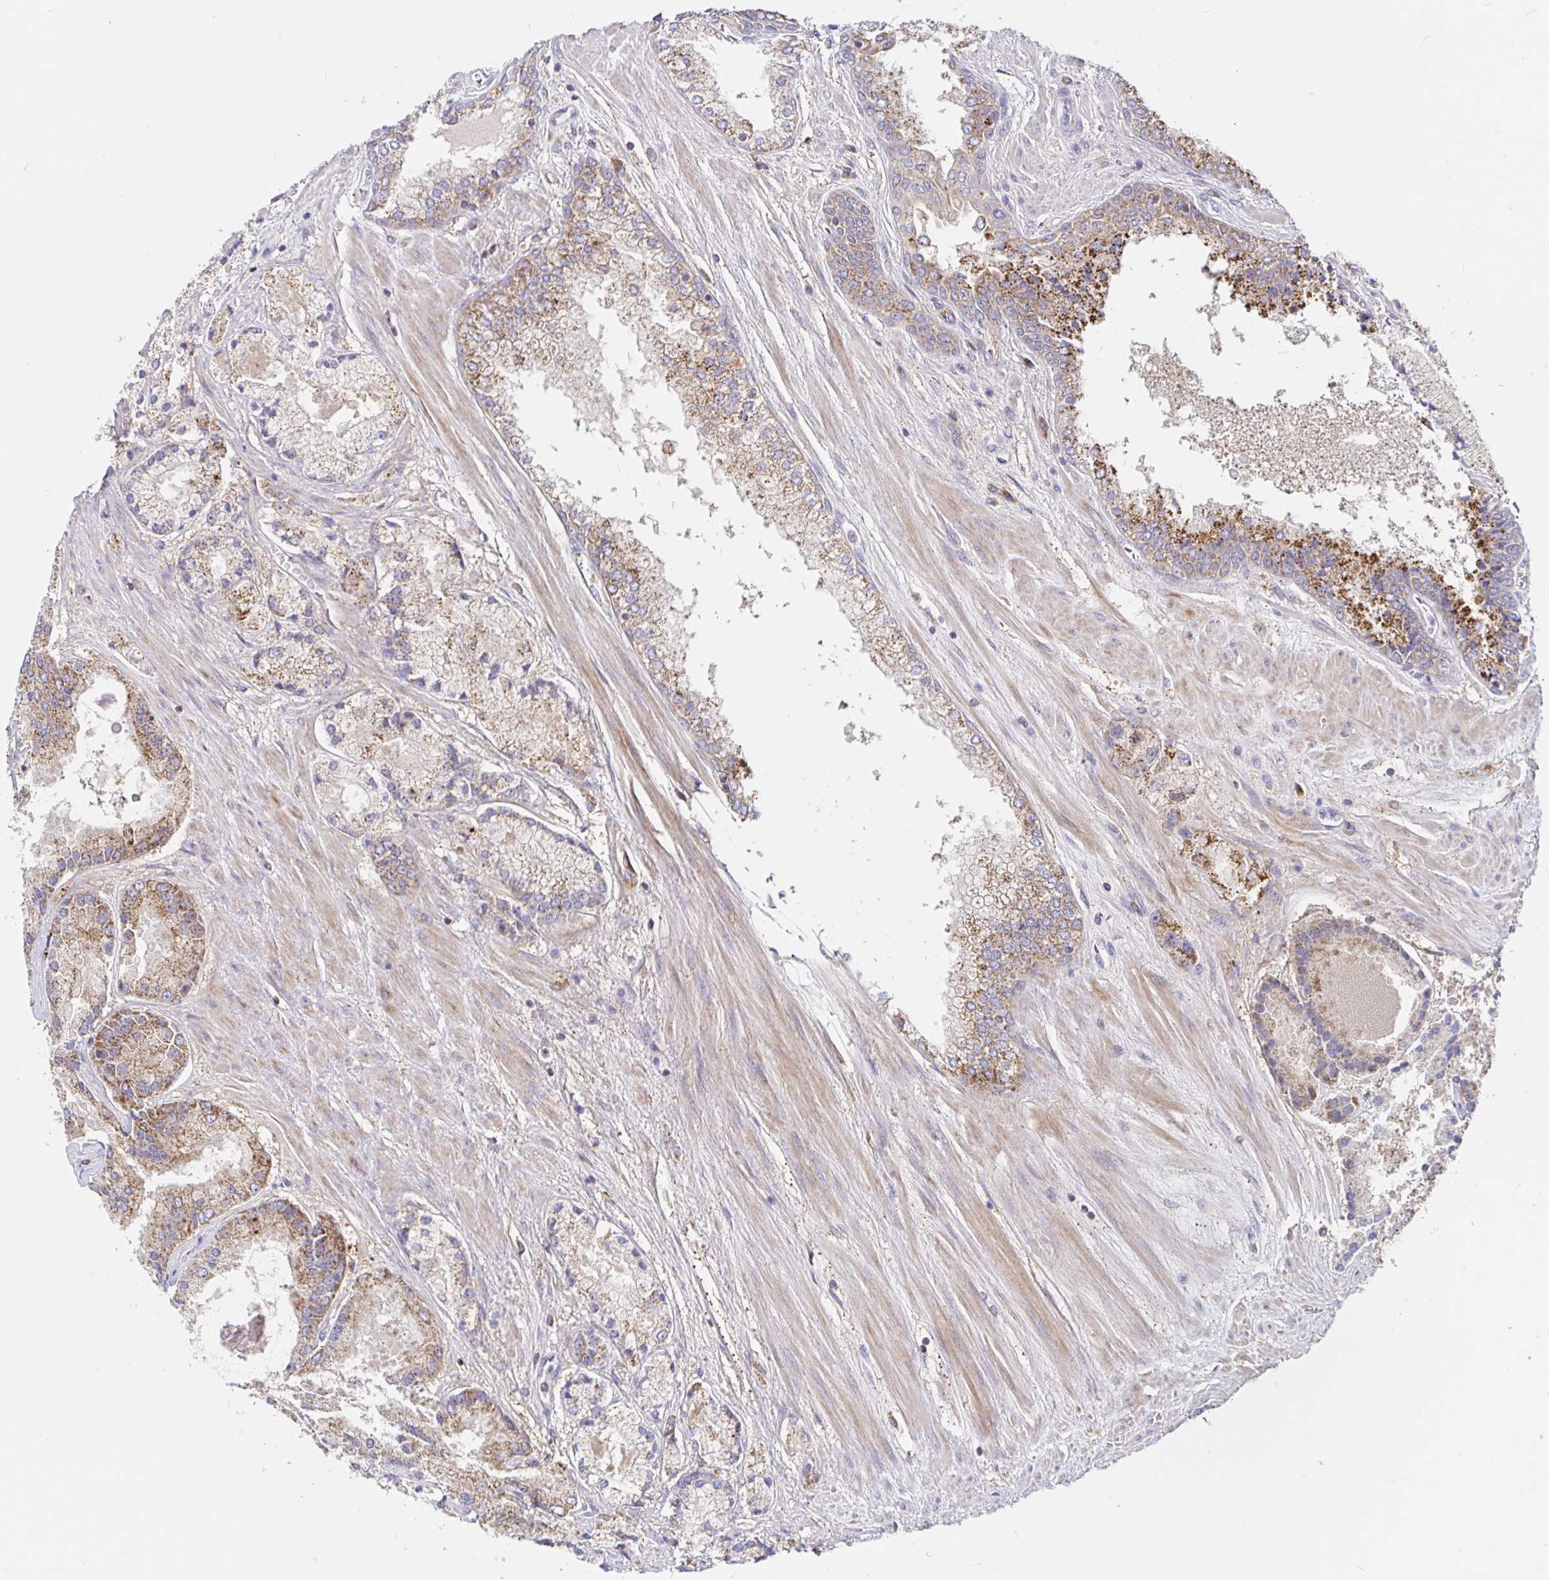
{"staining": {"intensity": "moderate", "quantity": "25%-75%", "location": "cytoplasmic/membranous"}, "tissue": "prostate cancer", "cell_type": "Tumor cells", "image_type": "cancer", "snomed": [{"axis": "morphology", "description": "Adenocarcinoma, High grade"}, {"axis": "topography", "description": "Prostate"}], "caption": "Protein staining of prostate adenocarcinoma (high-grade) tissue shows moderate cytoplasmic/membranous positivity in approximately 25%-75% of tumor cells. Nuclei are stained in blue.", "gene": "PRDX3", "patient": {"sex": "male", "age": 67}}